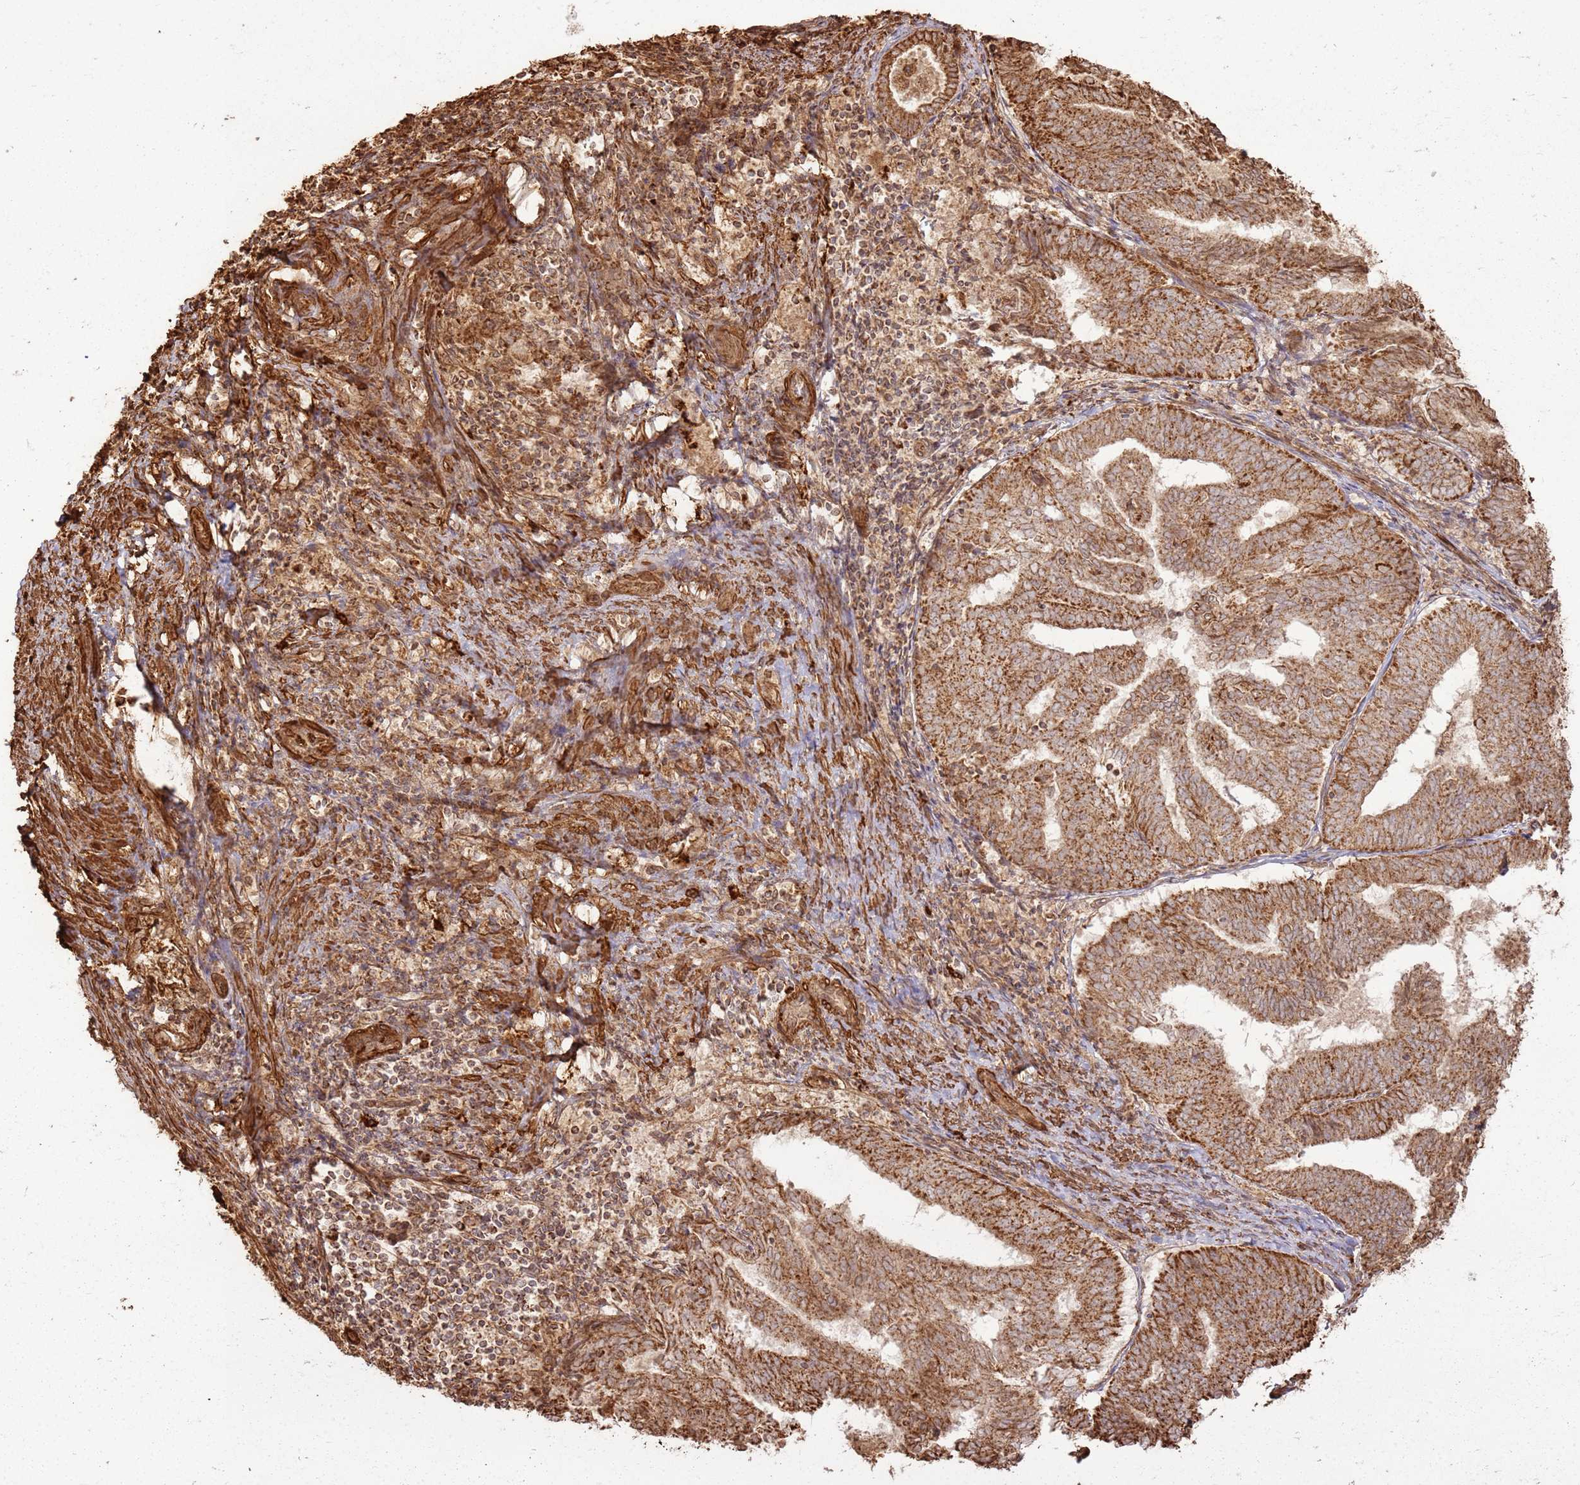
{"staining": {"intensity": "strong", "quantity": ">75%", "location": "cytoplasmic/membranous"}, "tissue": "endometrial cancer", "cell_type": "Tumor cells", "image_type": "cancer", "snomed": [{"axis": "morphology", "description": "Adenocarcinoma, NOS"}, {"axis": "topography", "description": "Endometrium"}], "caption": "DAB immunohistochemical staining of human endometrial cancer (adenocarcinoma) exhibits strong cytoplasmic/membranous protein expression in about >75% of tumor cells.", "gene": "DDX59", "patient": {"sex": "female", "age": 80}}